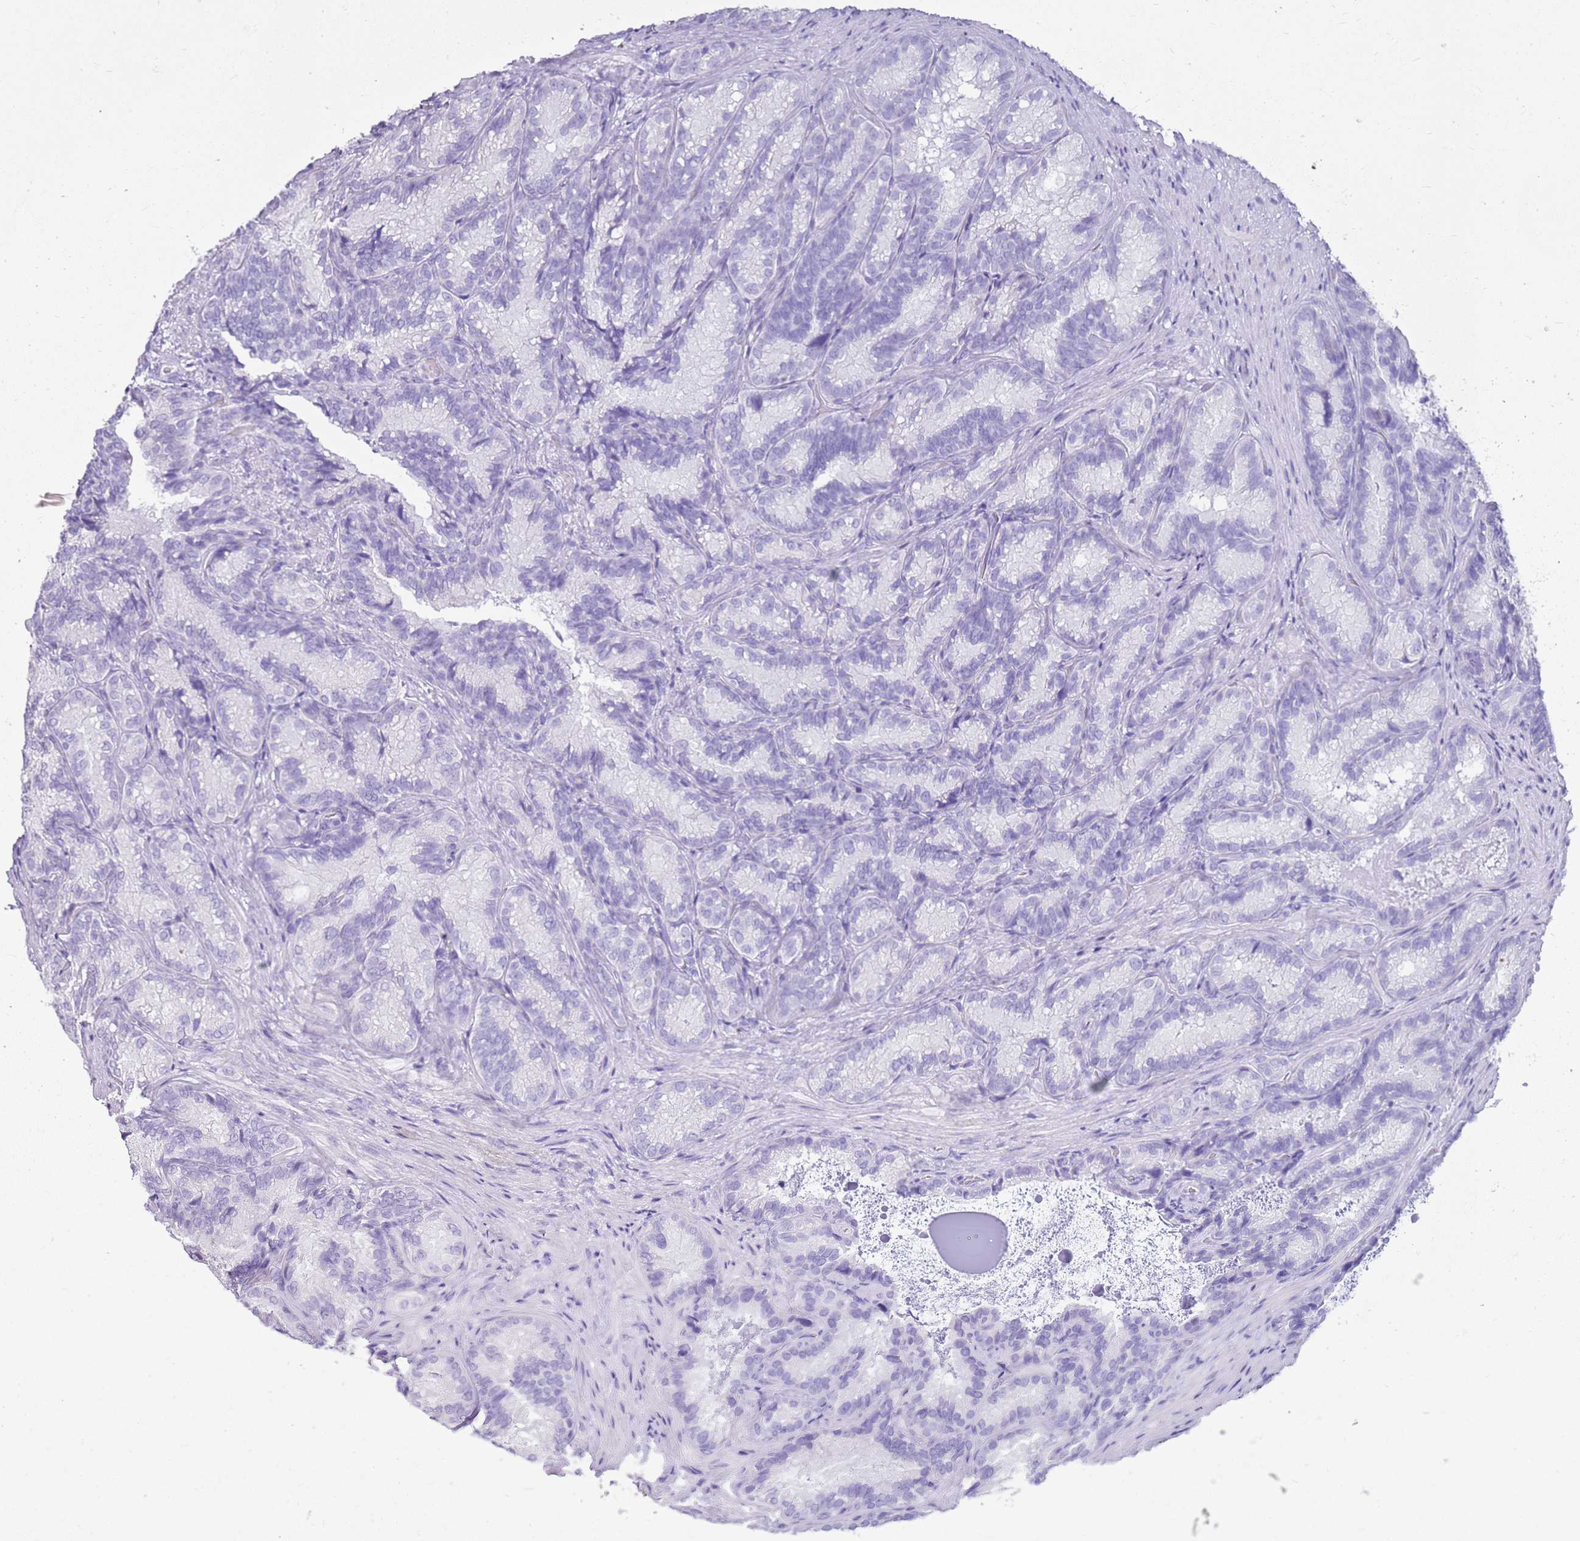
{"staining": {"intensity": "negative", "quantity": "none", "location": "none"}, "tissue": "seminal vesicle", "cell_type": "Glandular cells", "image_type": "normal", "snomed": [{"axis": "morphology", "description": "Normal tissue, NOS"}, {"axis": "topography", "description": "Seminal veicle"}], "caption": "This is an immunohistochemistry (IHC) photomicrograph of unremarkable seminal vesicle. There is no positivity in glandular cells.", "gene": "CA8", "patient": {"sex": "male", "age": 58}}